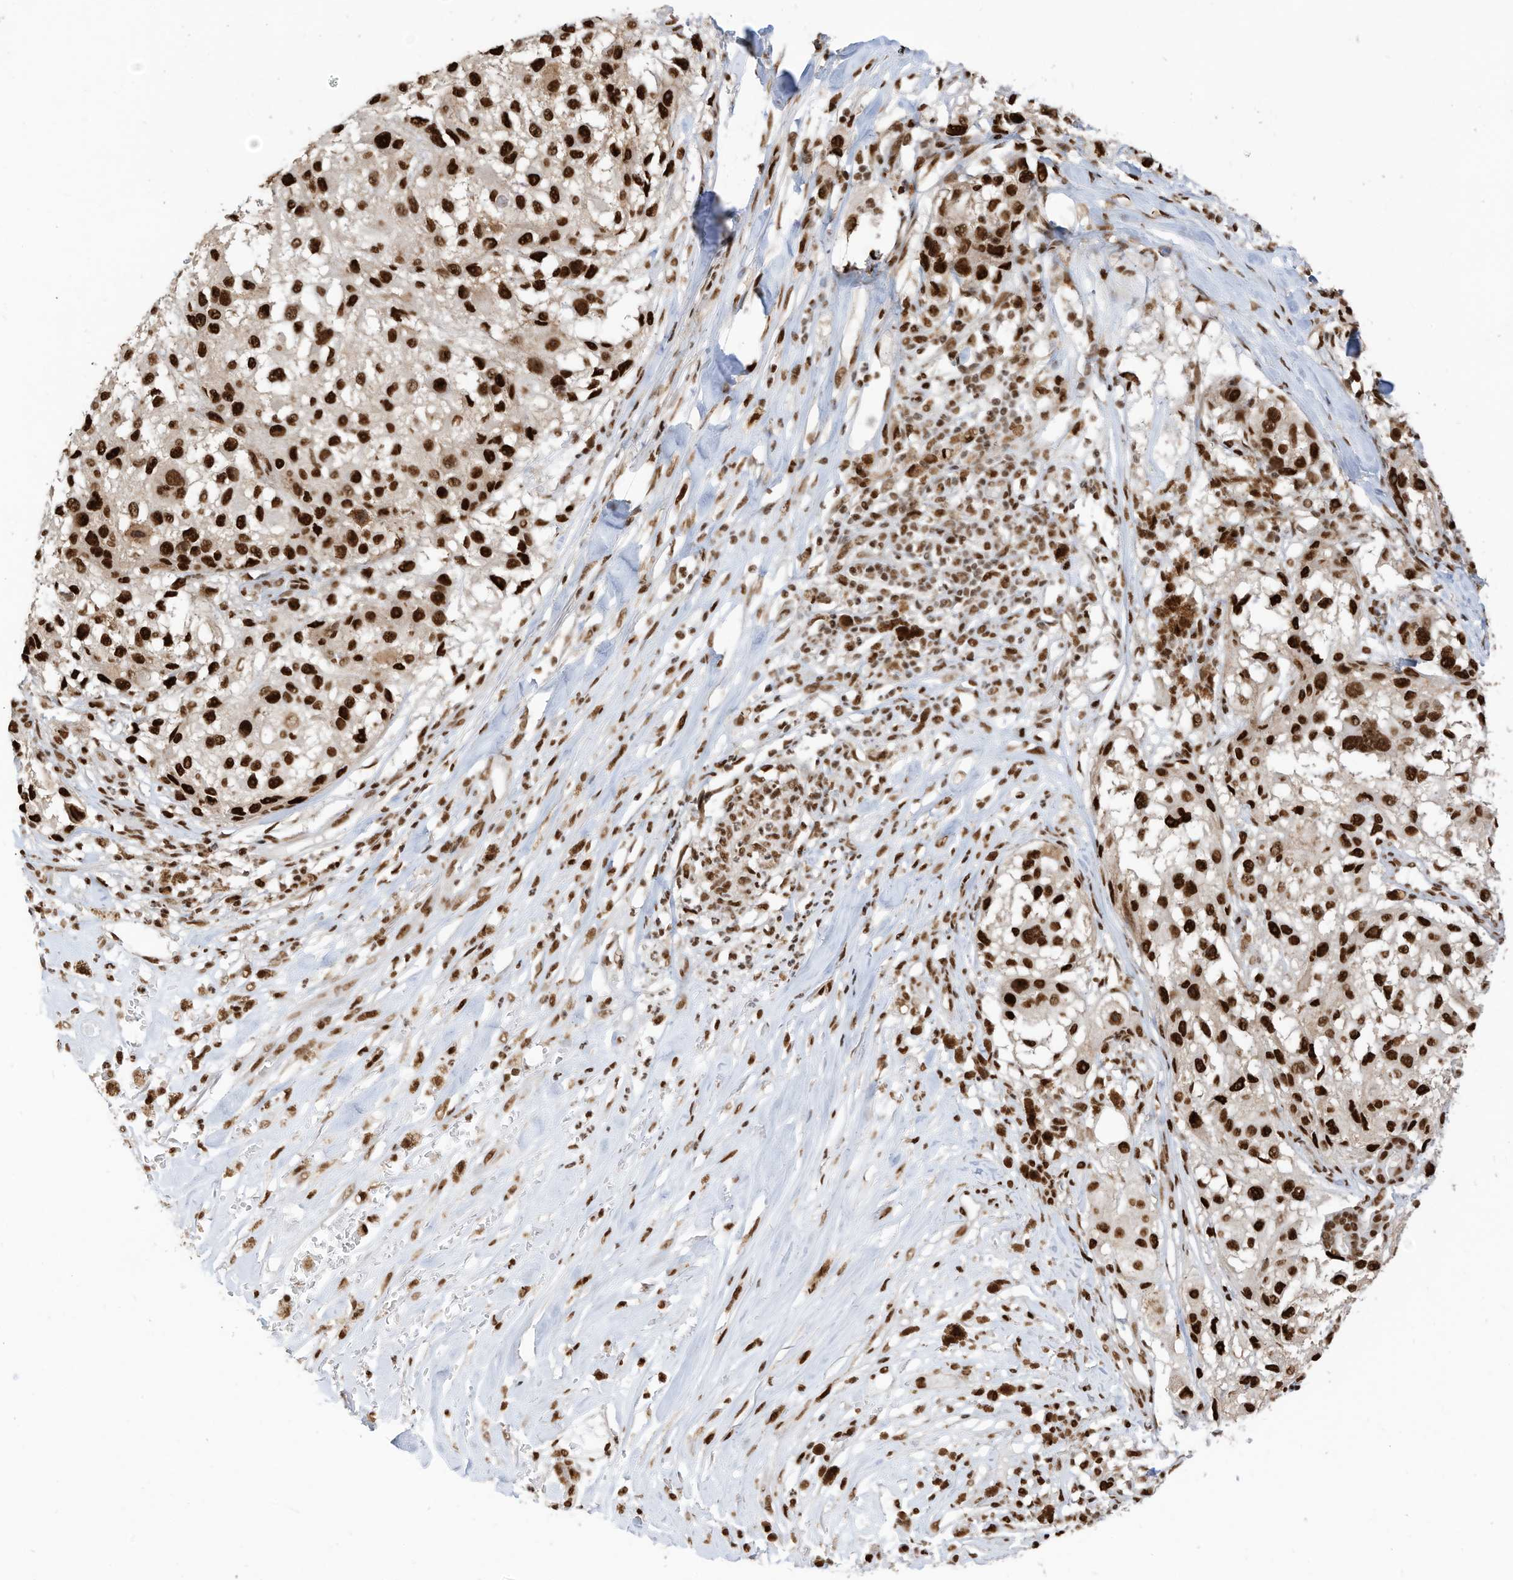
{"staining": {"intensity": "strong", "quantity": ">75%", "location": "nuclear"}, "tissue": "melanoma", "cell_type": "Tumor cells", "image_type": "cancer", "snomed": [{"axis": "morphology", "description": "Necrosis, NOS"}, {"axis": "morphology", "description": "Malignant melanoma, NOS"}, {"axis": "topography", "description": "Skin"}], "caption": "Malignant melanoma stained with a protein marker demonstrates strong staining in tumor cells.", "gene": "SAMD15", "patient": {"sex": "female", "age": 87}}